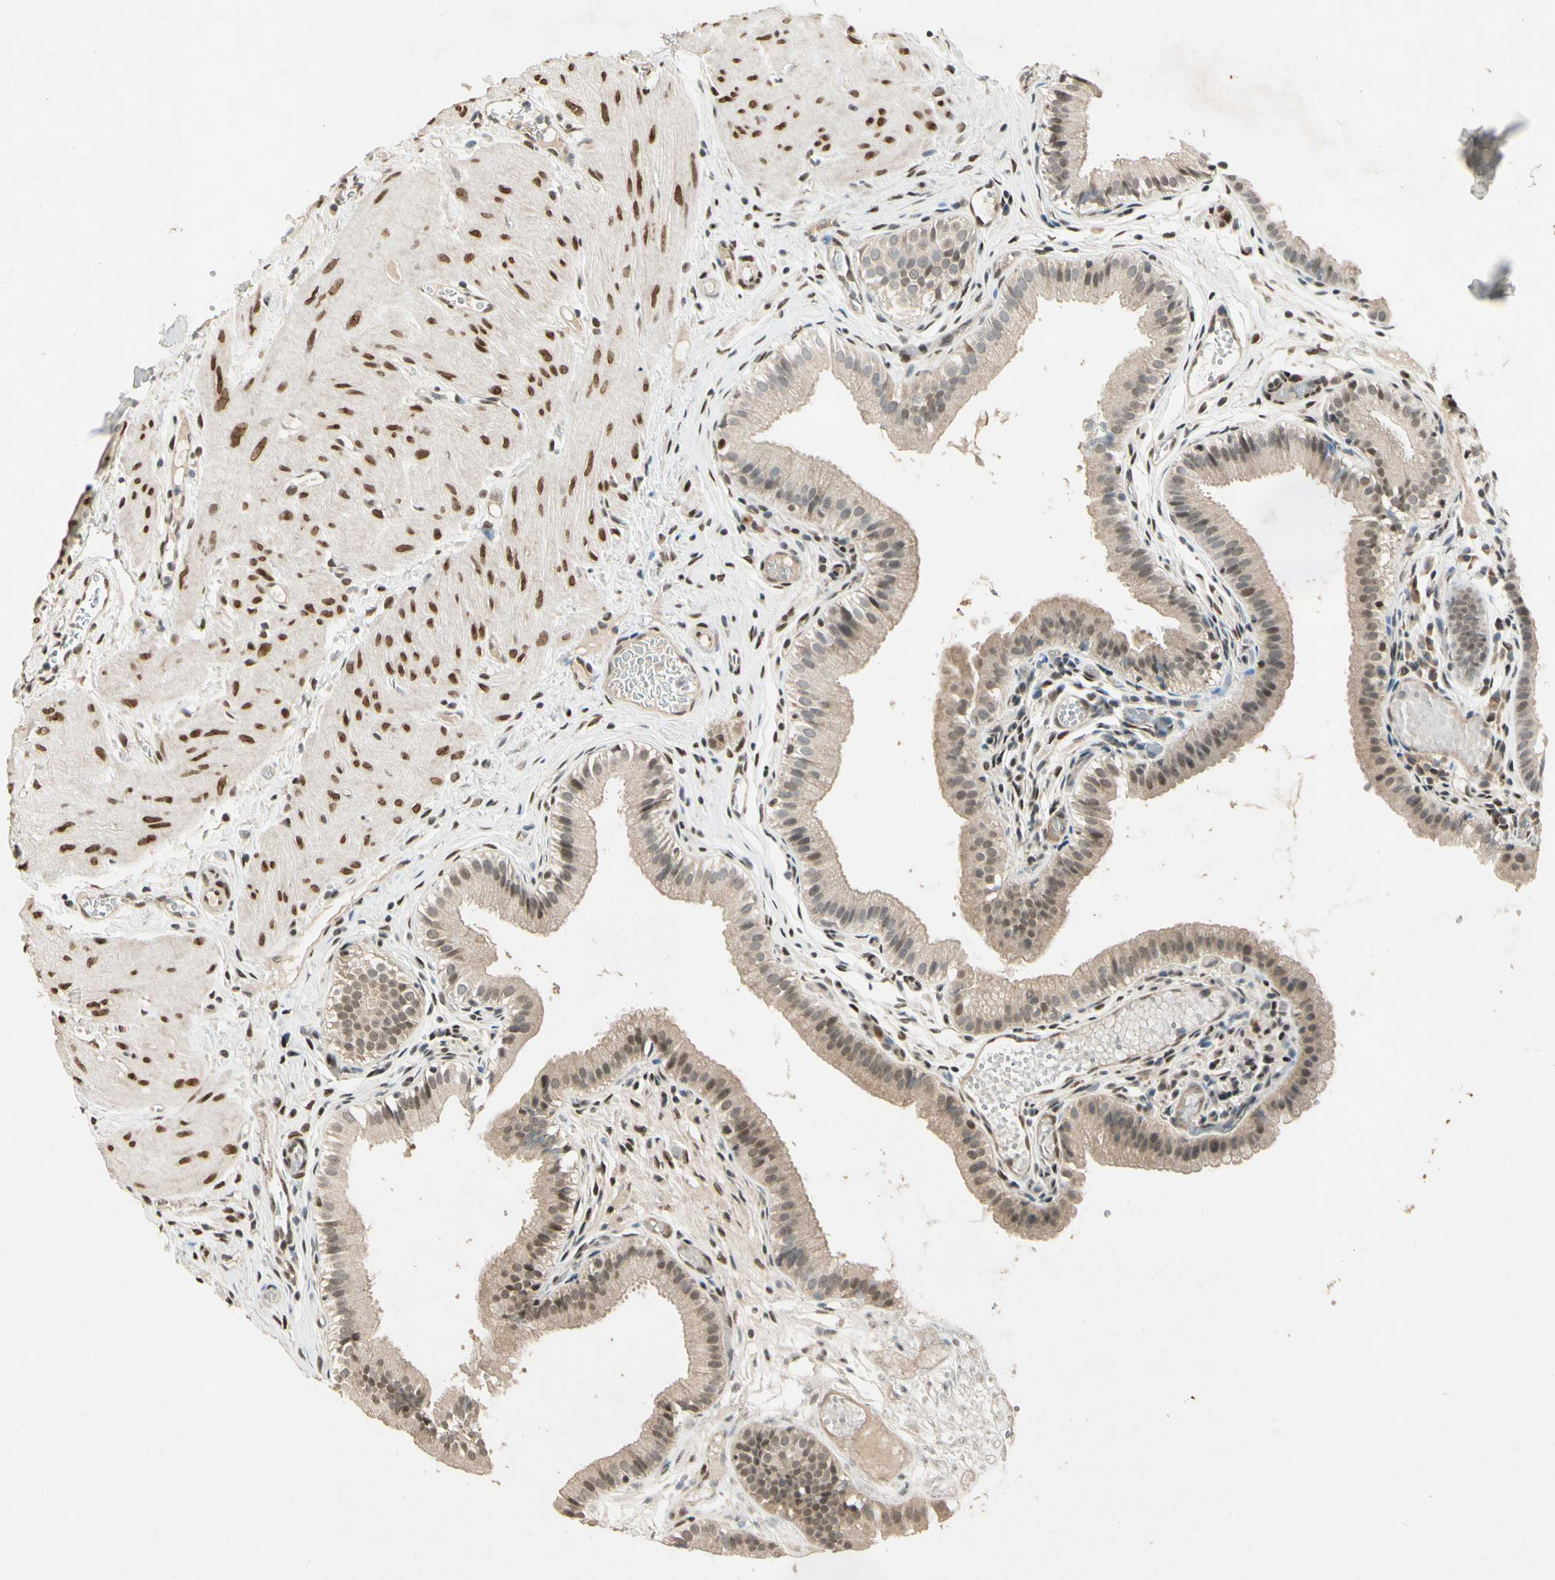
{"staining": {"intensity": "weak", "quantity": ">75%", "location": "cytoplasmic/membranous,nuclear"}, "tissue": "gallbladder", "cell_type": "Glandular cells", "image_type": "normal", "snomed": [{"axis": "morphology", "description": "Normal tissue, NOS"}, {"axis": "topography", "description": "Gallbladder"}], "caption": "DAB (3,3'-diaminobenzidine) immunohistochemical staining of benign human gallbladder reveals weak cytoplasmic/membranous,nuclear protein staining in approximately >75% of glandular cells. (Stains: DAB (3,3'-diaminobenzidine) in brown, nuclei in blue, Microscopy: brightfield microscopy at high magnification).", "gene": "ZBTB4", "patient": {"sex": "female", "age": 26}}